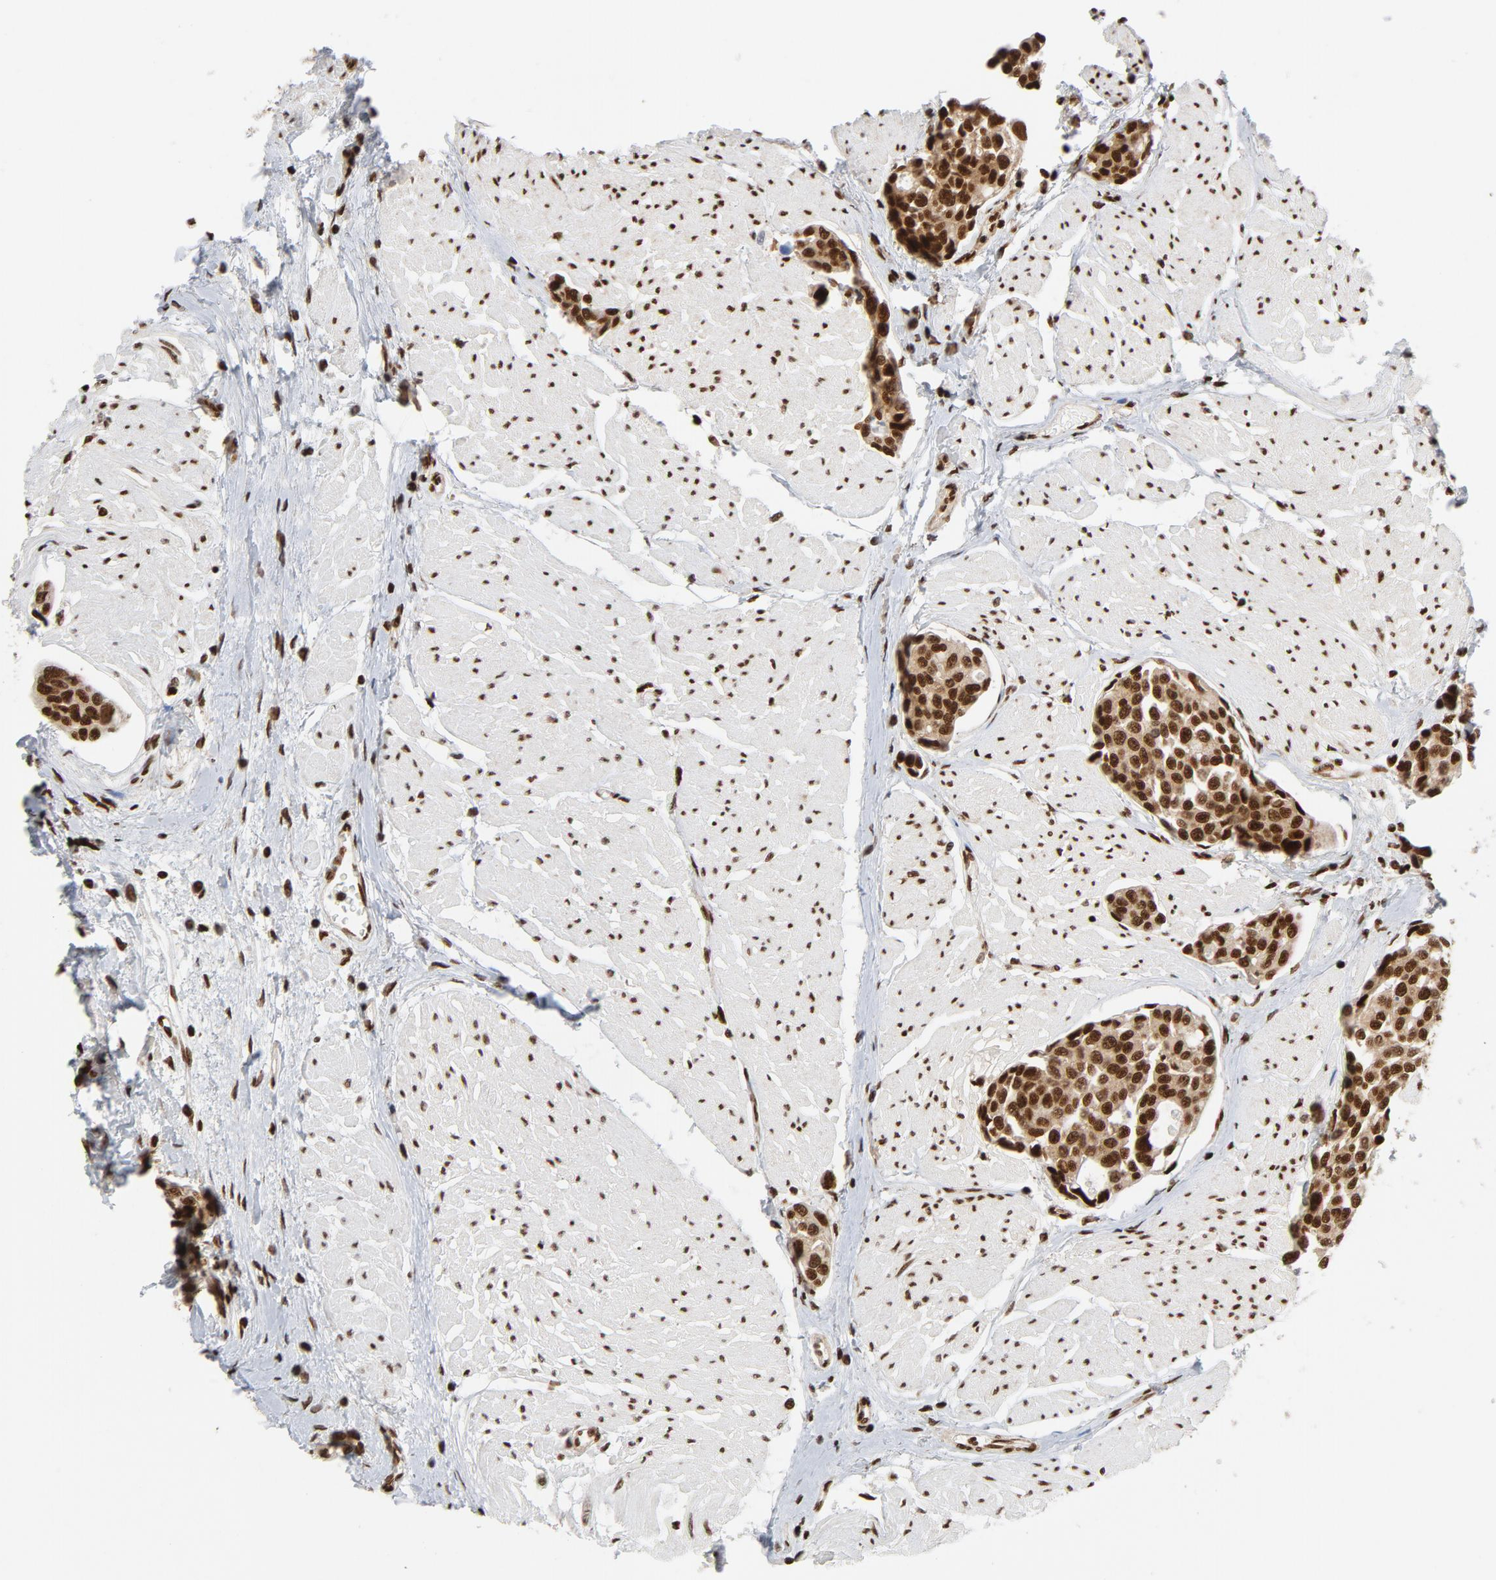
{"staining": {"intensity": "strong", "quantity": ">75%", "location": "nuclear"}, "tissue": "urothelial cancer", "cell_type": "Tumor cells", "image_type": "cancer", "snomed": [{"axis": "morphology", "description": "Urothelial carcinoma, High grade"}, {"axis": "topography", "description": "Urinary bladder"}], "caption": "An image of urothelial cancer stained for a protein demonstrates strong nuclear brown staining in tumor cells.", "gene": "NFYB", "patient": {"sex": "male", "age": 78}}